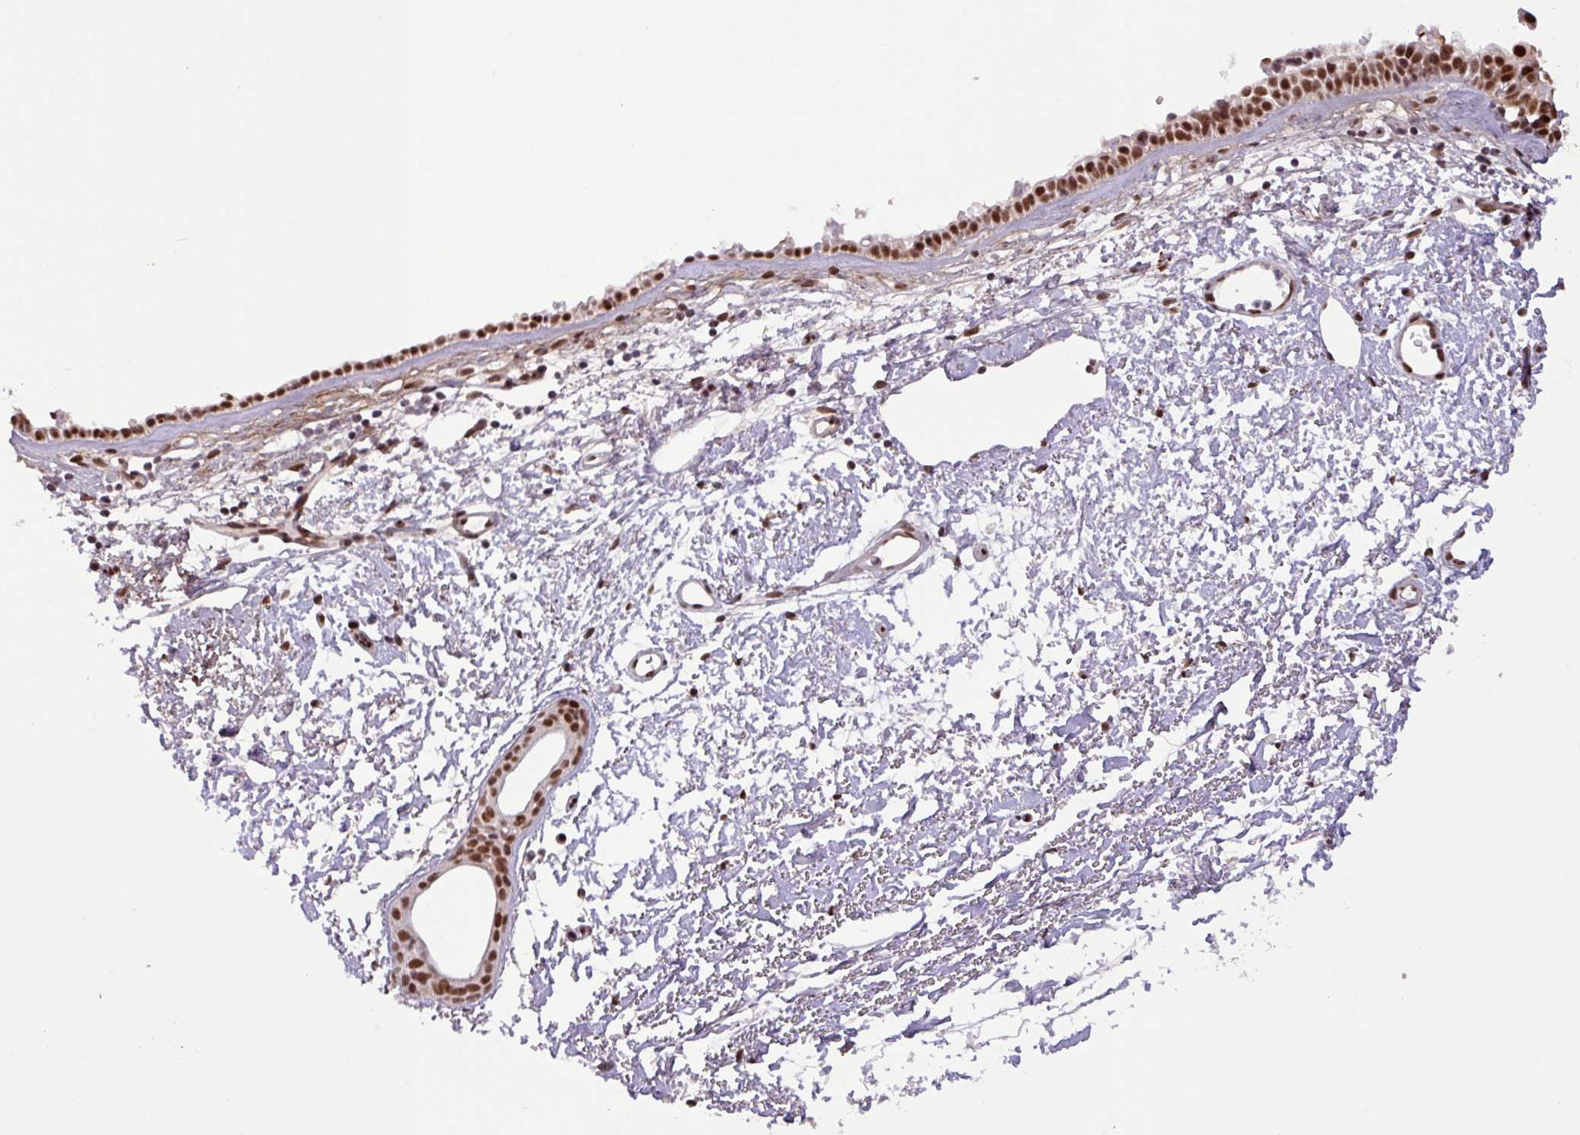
{"staining": {"intensity": "strong", "quantity": ">75%", "location": "nuclear"}, "tissue": "nasopharynx", "cell_type": "Respiratory epithelial cells", "image_type": "normal", "snomed": [{"axis": "morphology", "description": "Normal tissue, NOS"}, {"axis": "topography", "description": "Cartilage tissue"}, {"axis": "topography", "description": "Nasopharynx"}], "caption": "Immunohistochemistry staining of benign nasopharynx, which shows high levels of strong nuclear staining in approximately >75% of respiratory epithelial cells indicating strong nuclear protein positivity. The staining was performed using DAB (brown) for protein detection and nuclei were counterstained in hematoxylin (blue).", "gene": "SRSF2", "patient": {"sex": "male", "age": 56}}